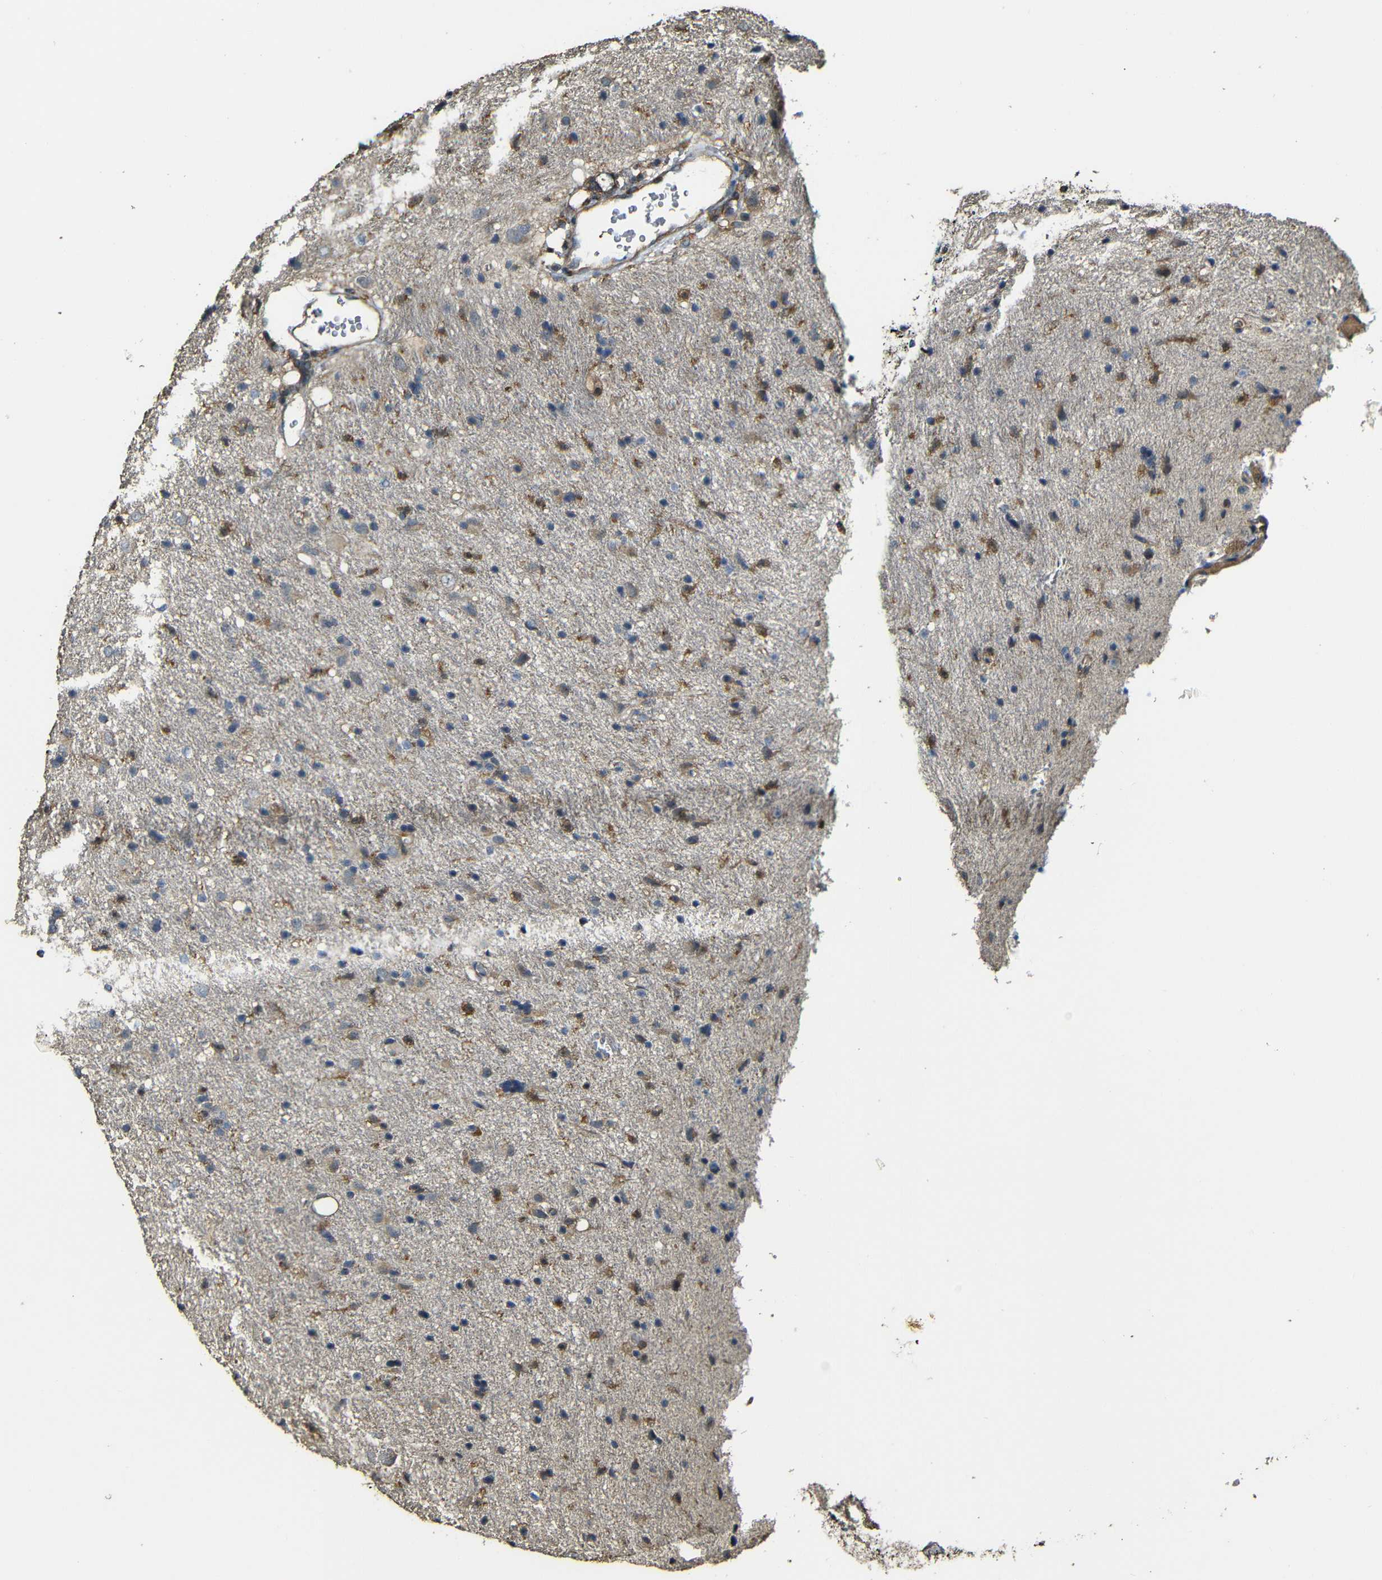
{"staining": {"intensity": "moderate", "quantity": "25%-75%", "location": "cytoplasmic/membranous"}, "tissue": "glioma", "cell_type": "Tumor cells", "image_type": "cancer", "snomed": [{"axis": "morphology", "description": "Glioma, malignant, Low grade"}, {"axis": "topography", "description": "Brain"}], "caption": "A photomicrograph of human glioma stained for a protein displays moderate cytoplasmic/membranous brown staining in tumor cells.", "gene": "CASP8", "patient": {"sex": "male", "age": 77}}